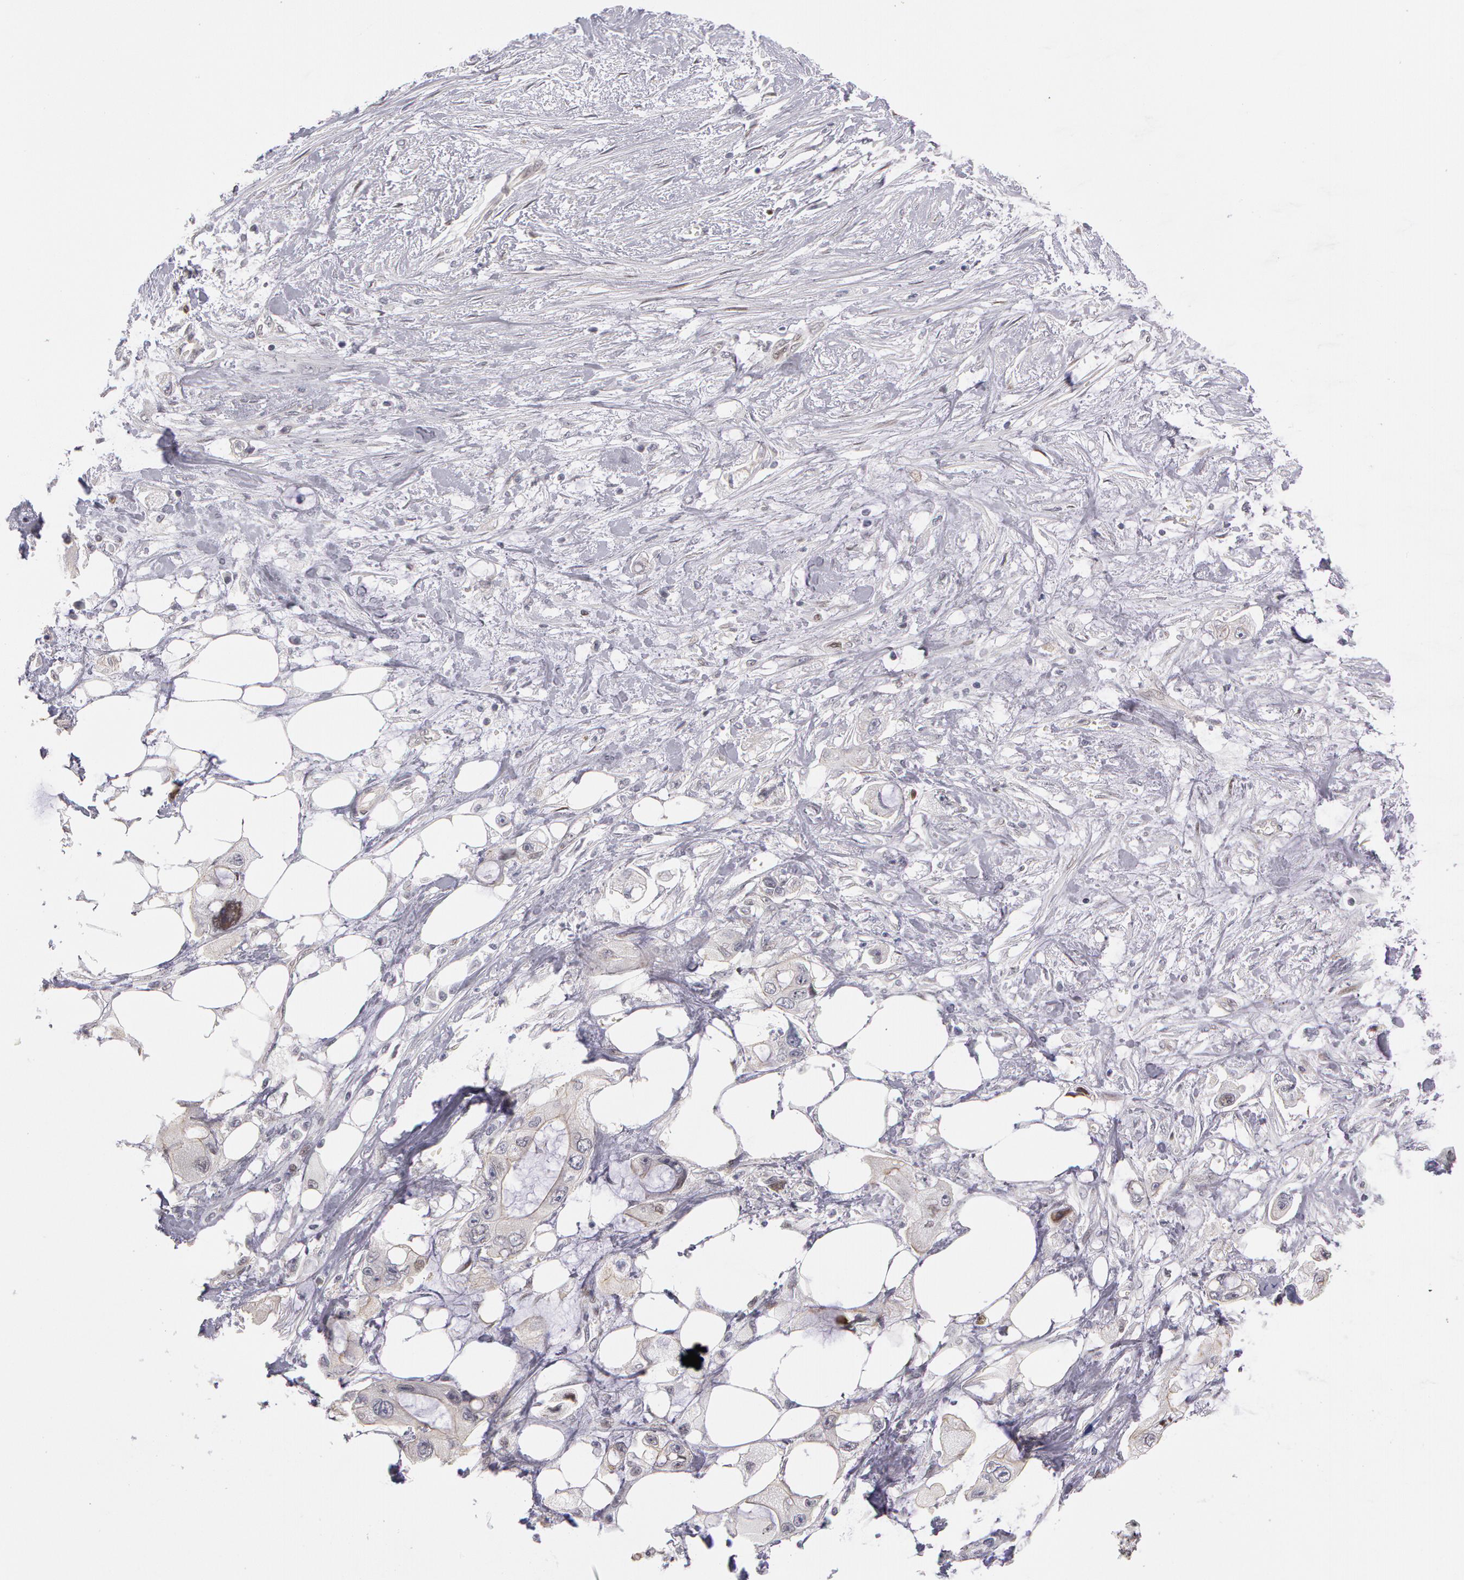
{"staining": {"intensity": "negative", "quantity": "none", "location": "none"}, "tissue": "pancreatic cancer", "cell_type": "Tumor cells", "image_type": "cancer", "snomed": [{"axis": "morphology", "description": "Adenocarcinoma, NOS"}, {"axis": "topography", "description": "Pancreas"}, {"axis": "topography", "description": "Stomach, upper"}], "caption": "This is an IHC photomicrograph of human pancreatic cancer (adenocarcinoma). There is no staining in tumor cells.", "gene": "PRICKLE1", "patient": {"sex": "male", "age": 77}}